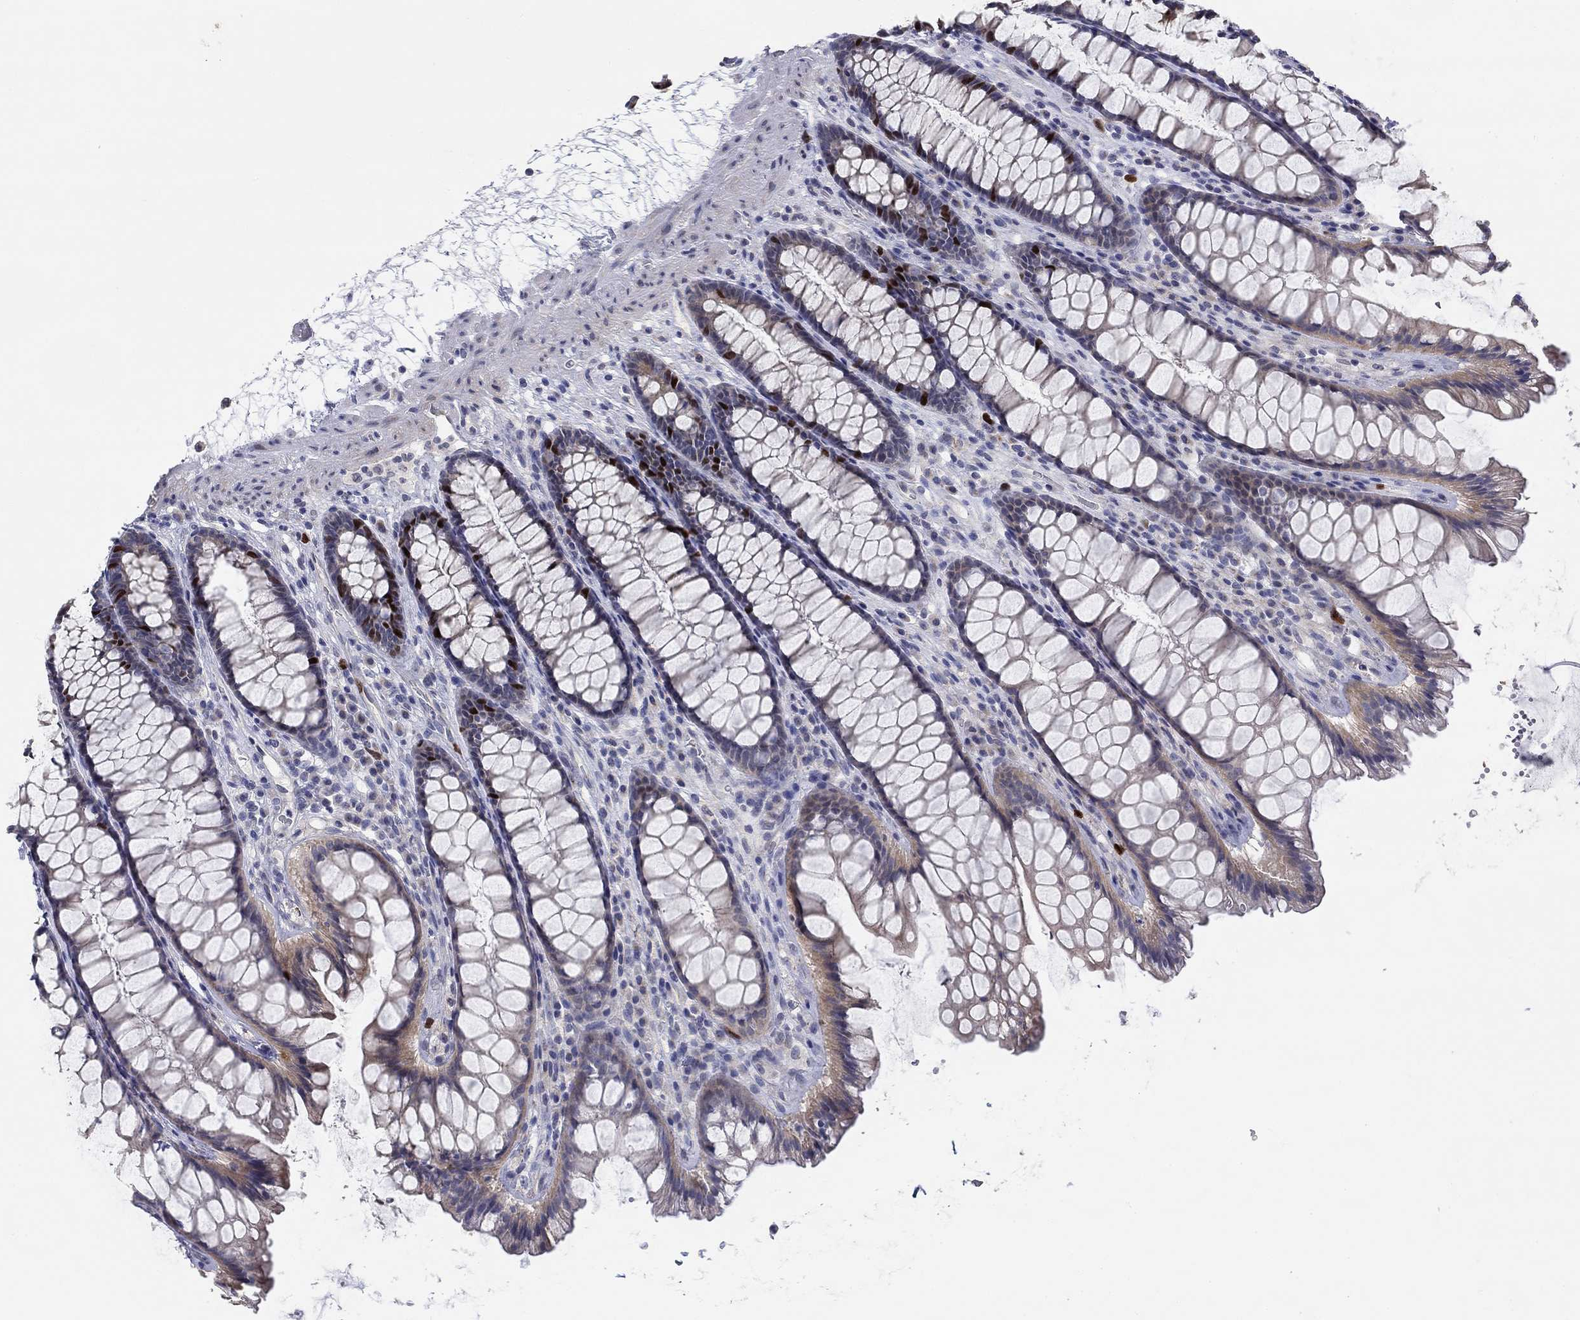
{"staining": {"intensity": "strong", "quantity": "<25%", "location": "nuclear"}, "tissue": "rectum", "cell_type": "Glandular cells", "image_type": "normal", "snomed": [{"axis": "morphology", "description": "Normal tissue, NOS"}, {"axis": "topography", "description": "Rectum"}], "caption": "A high-resolution photomicrograph shows immunohistochemistry (IHC) staining of normal rectum, which exhibits strong nuclear positivity in approximately <25% of glandular cells.", "gene": "PRC1", "patient": {"sex": "male", "age": 72}}